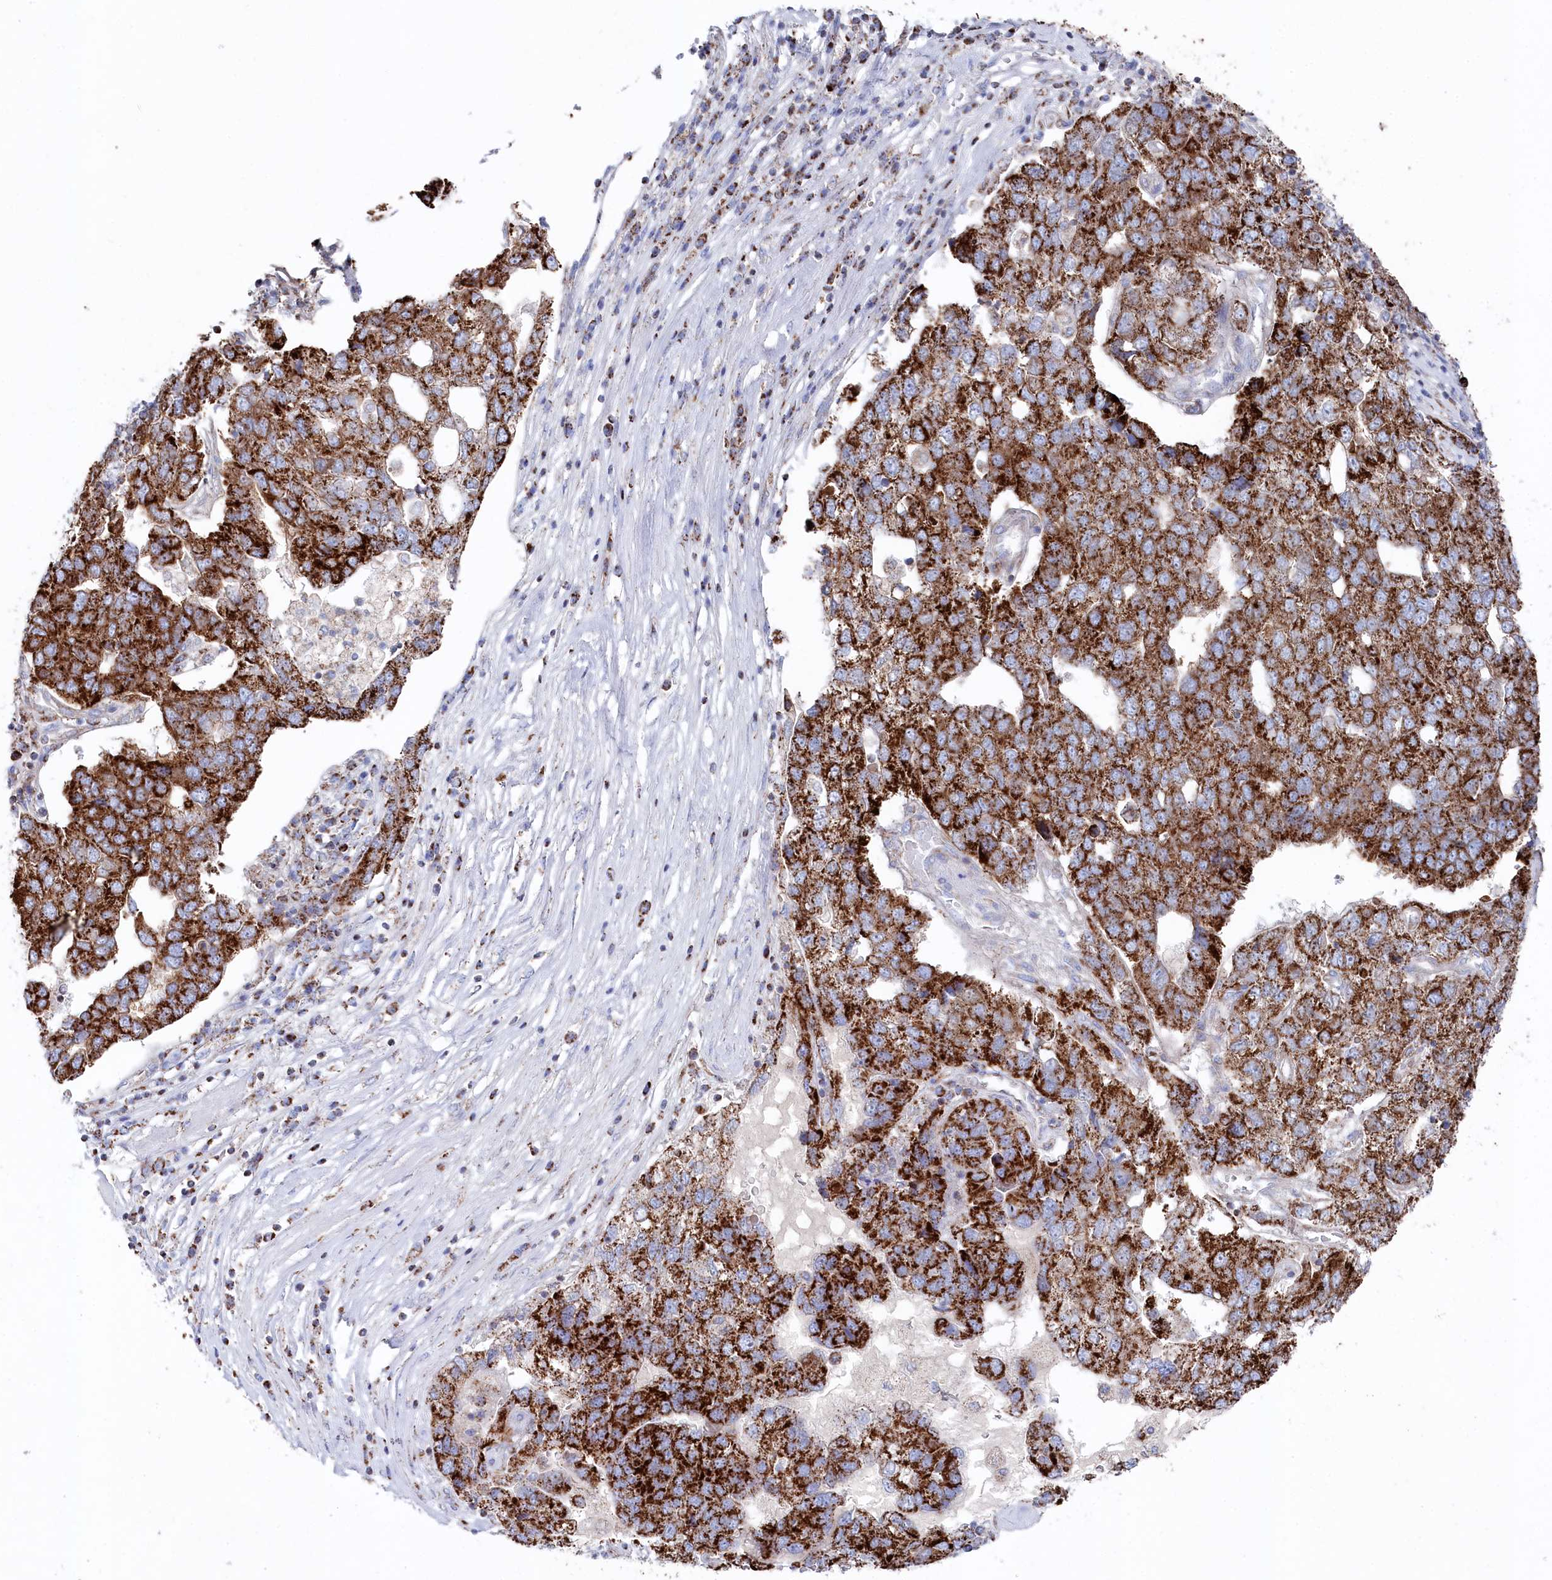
{"staining": {"intensity": "strong", "quantity": ">75%", "location": "cytoplasmic/membranous"}, "tissue": "pancreatic cancer", "cell_type": "Tumor cells", "image_type": "cancer", "snomed": [{"axis": "morphology", "description": "Adenocarcinoma, NOS"}, {"axis": "topography", "description": "Pancreas"}], "caption": "Human pancreatic cancer stained with a protein marker exhibits strong staining in tumor cells.", "gene": "GLS2", "patient": {"sex": "female", "age": 61}}